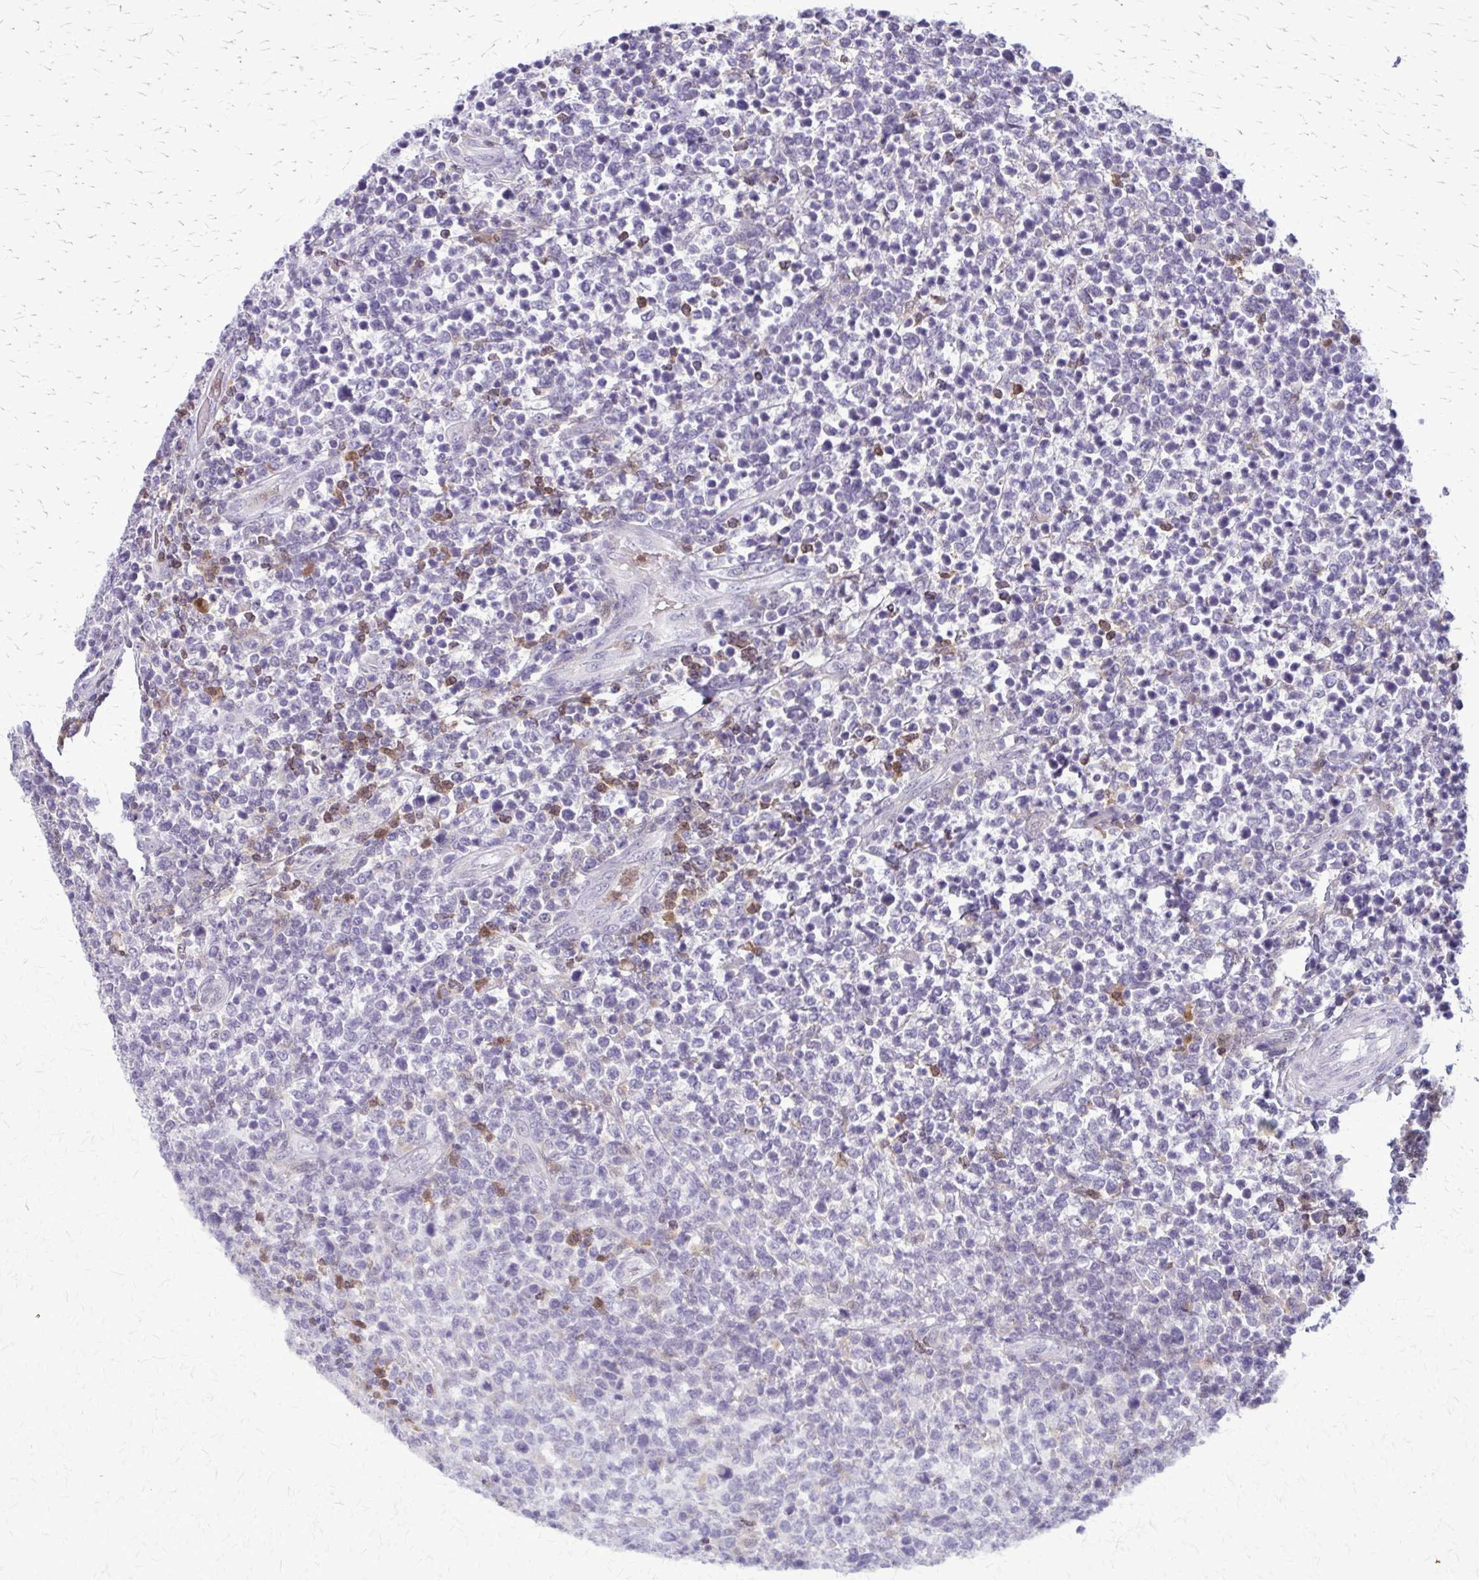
{"staining": {"intensity": "negative", "quantity": "none", "location": "none"}, "tissue": "lymphoma", "cell_type": "Tumor cells", "image_type": "cancer", "snomed": [{"axis": "morphology", "description": "Malignant lymphoma, non-Hodgkin's type, High grade"}, {"axis": "topography", "description": "Soft tissue"}], "caption": "High-grade malignant lymphoma, non-Hodgkin's type was stained to show a protein in brown. There is no significant positivity in tumor cells. (DAB immunohistochemistry with hematoxylin counter stain).", "gene": "GLRX", "patient": {"sex": "female", "age": 56}}